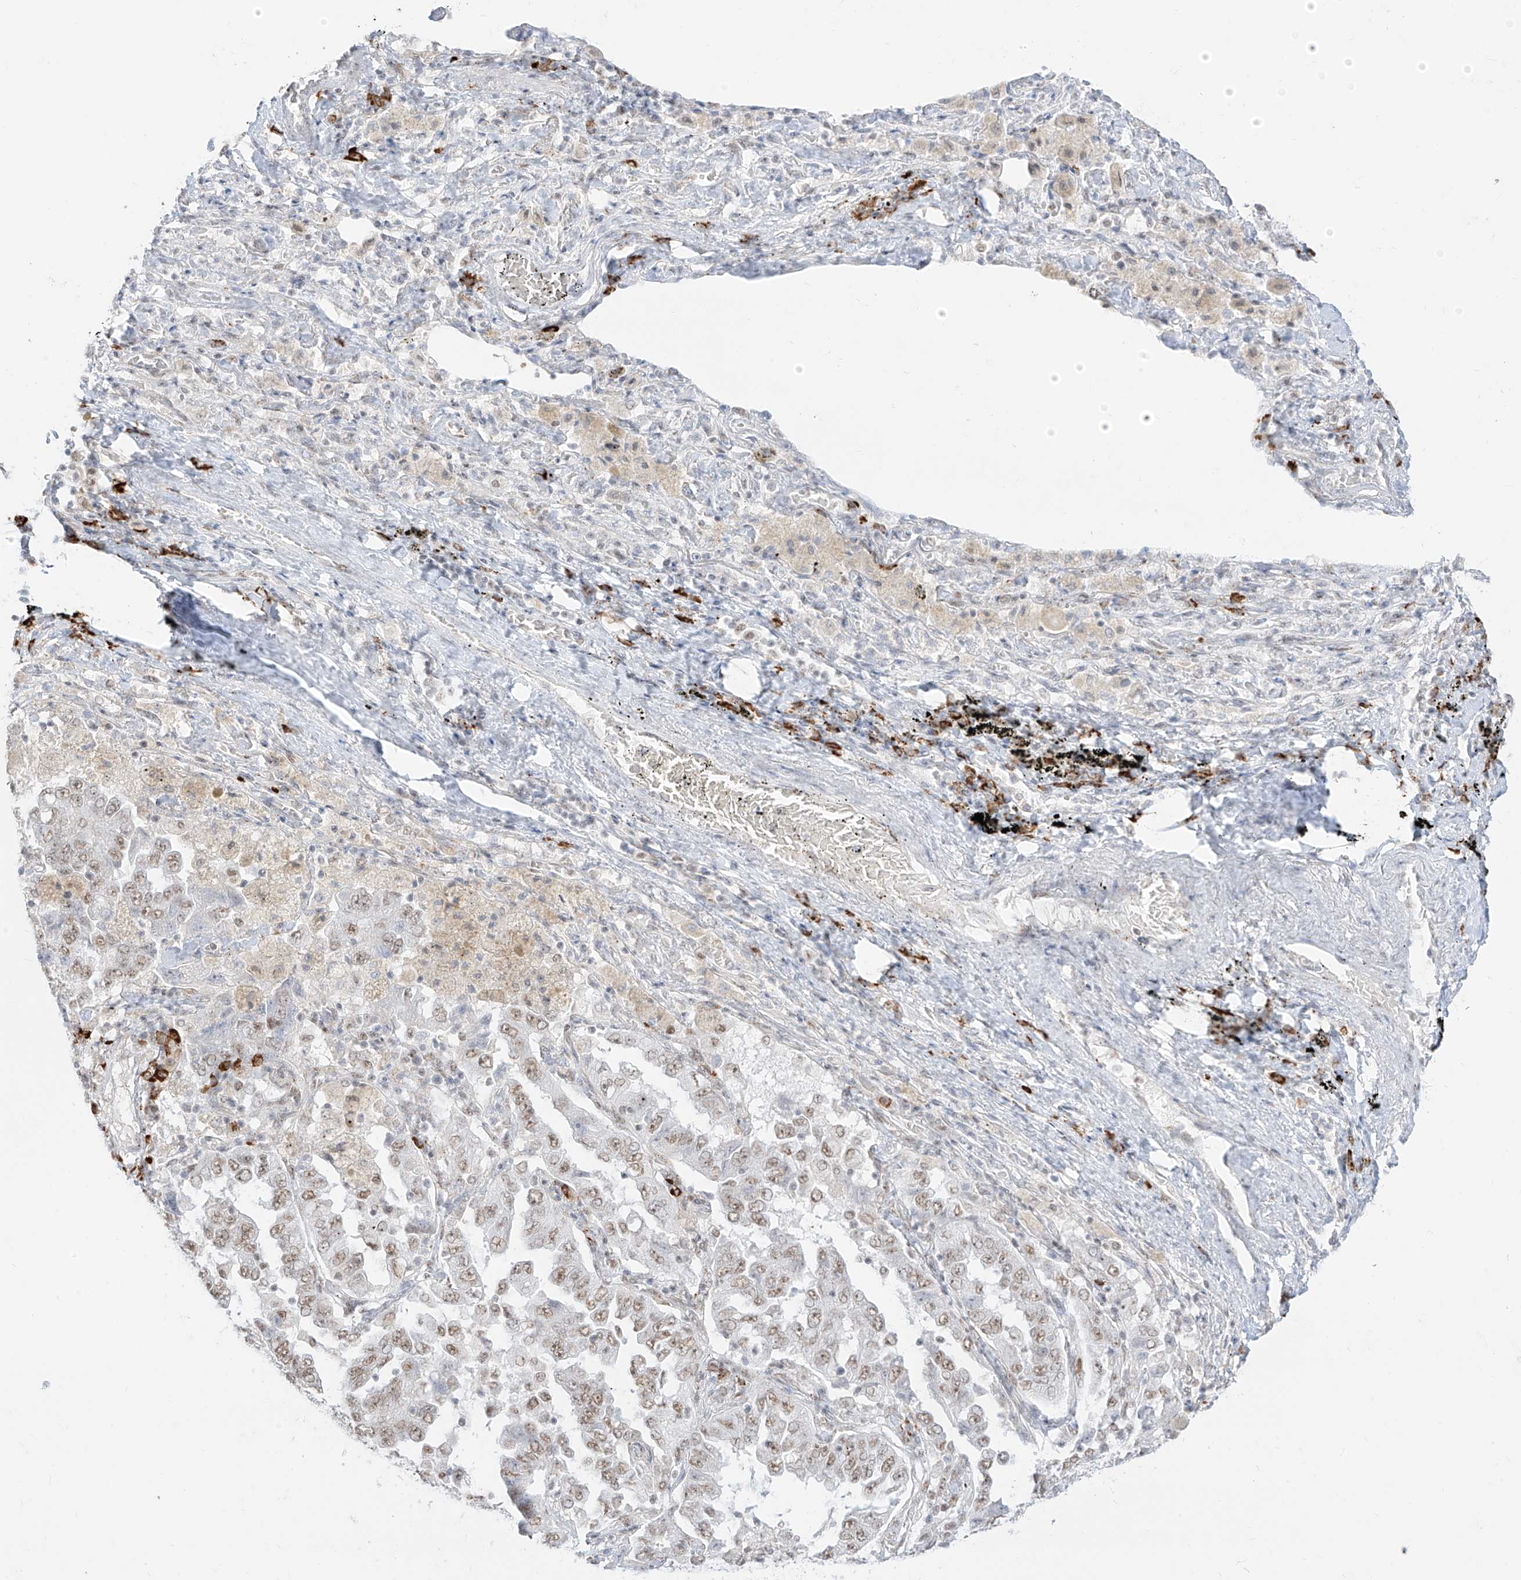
{"staining": {"intensity": "moderate", "quantity": ">75%", "location": "nuclear"}, "tissue": "lung cancer", "cell_type": "Tumor cells", "image_type": "cancer", "snomed": [{"axis": "morphology", "description": "Adenocarcinoma, NOS"}, {"axis": "topography", "description": "Lung"}], "caption": "This is a histology image of immunohistochemistry (IHC) staining of adenocarcinoma (lung), which shows moderate expression in the nuclear of tumor cells.", "gene": "SUPT5H", "patient": {"sex": "female", "age": 51}}